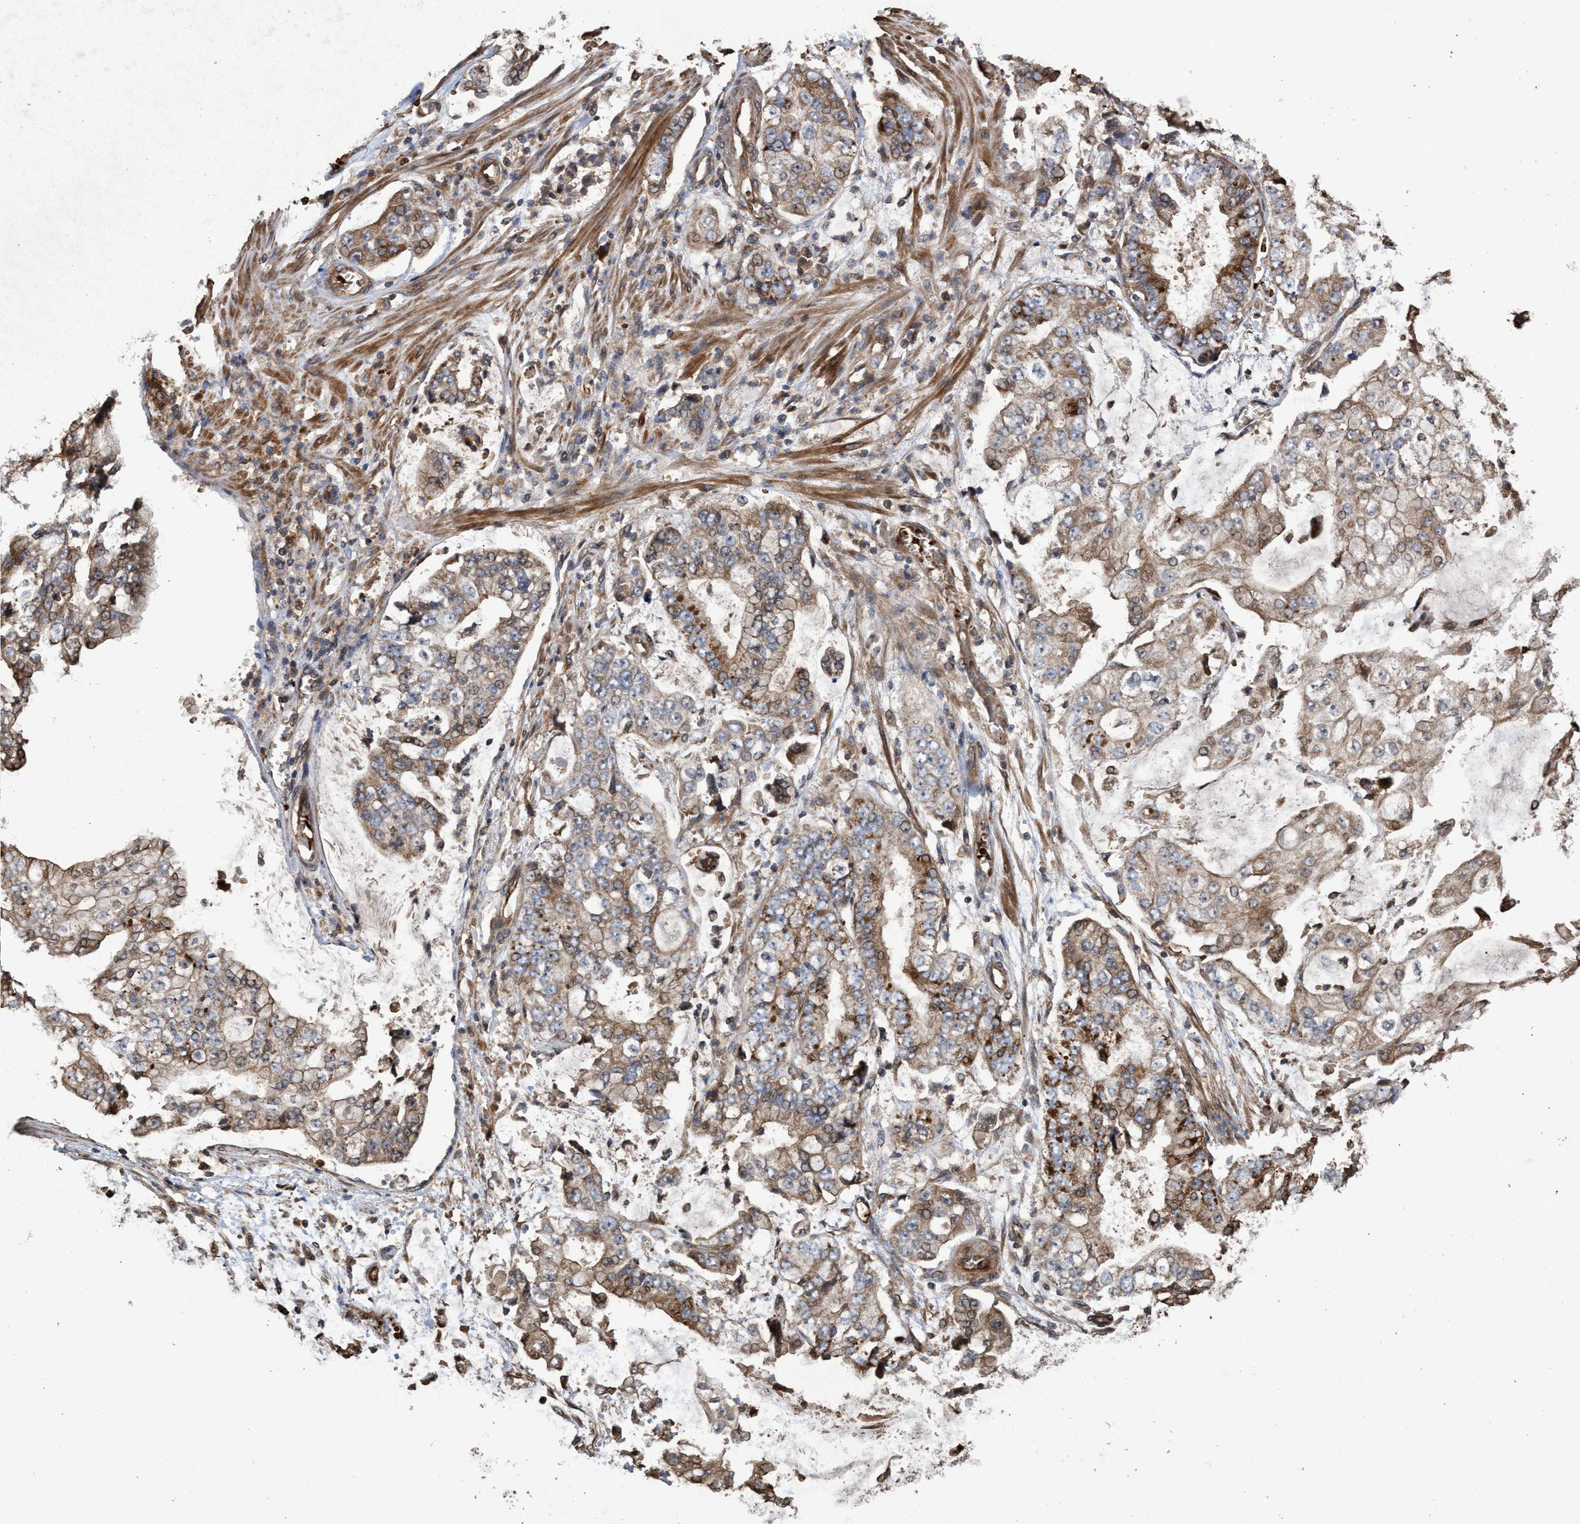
{"staining": {"intensity": "moderate", "quantity": ">75%", "location": "cytoplasmic/membranous"}, "tissue": "stomach cancer", "cell_type": "Tumor cells", "image_type": "cancer", "snomed": [{"axis": "morphology", "description": "Adenocarcinoma, NOS"}, {"axis": "topography", "description": "Stomach"}], "caption": "Immunohistochemical staining of stomach adenocarcinoma demonstrates moderate cytoplasmic/membranous protein expression in about >75% of tumor cells. (DAB (3,3'-diaminobenzidine) = brown stain, brightfield microscopy at high magnification).", "gene": "CHMP6", "patient": {"sex": "male", "age": 76}}